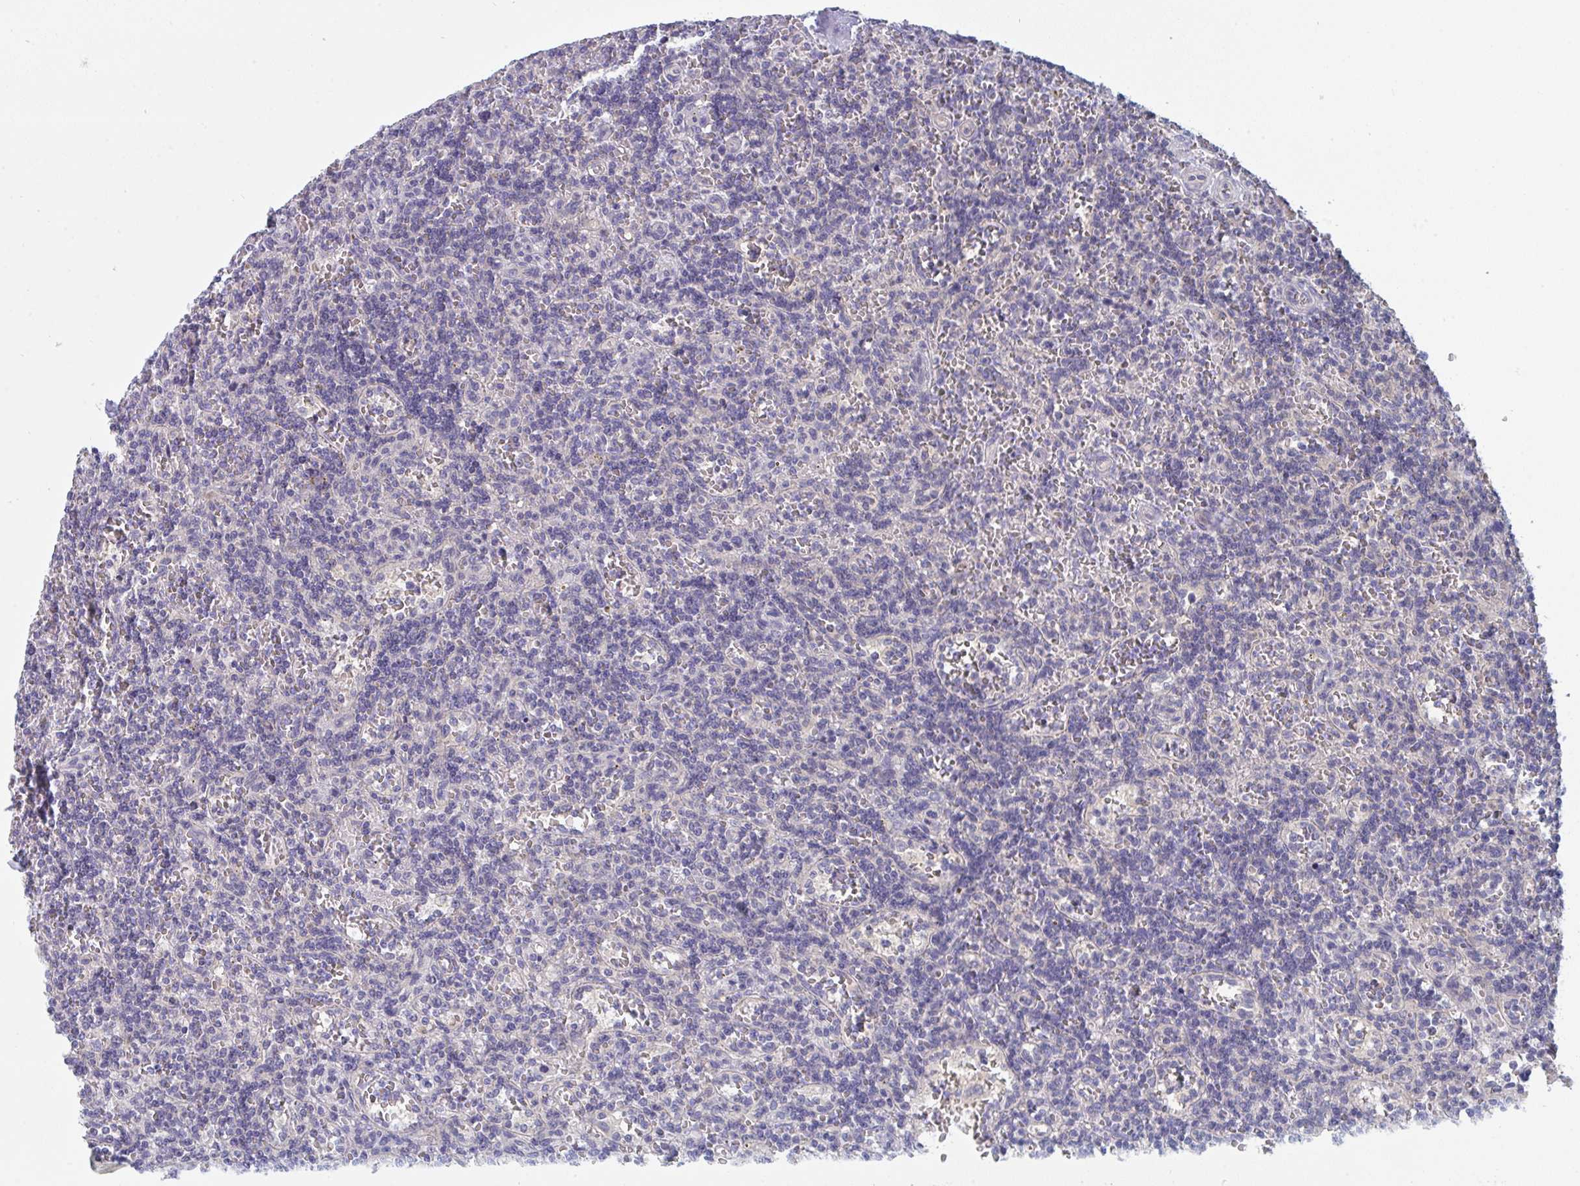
{"staining": {"intensity": "negative", "quantity": "none", "location": "none"}, "tissue": "lymphoma", "cell_type": "Tumor cells", "image_type": "cancer", "snomed": [{"axis": "morphology", "description": "Malignant lymphoma, non-Hodgkin's type, Low grade"}, {"axis": "topography", "description": "Spleen"}], "caption": "This image is of lymphoma stained with immunohistochemistry (IHC) to label a protein in brown with the nuclei are counter-stained blue. There is no expression in tumor cells.", "gene": "PTPRD", "patient": {"sex": "male", "age": 73}}